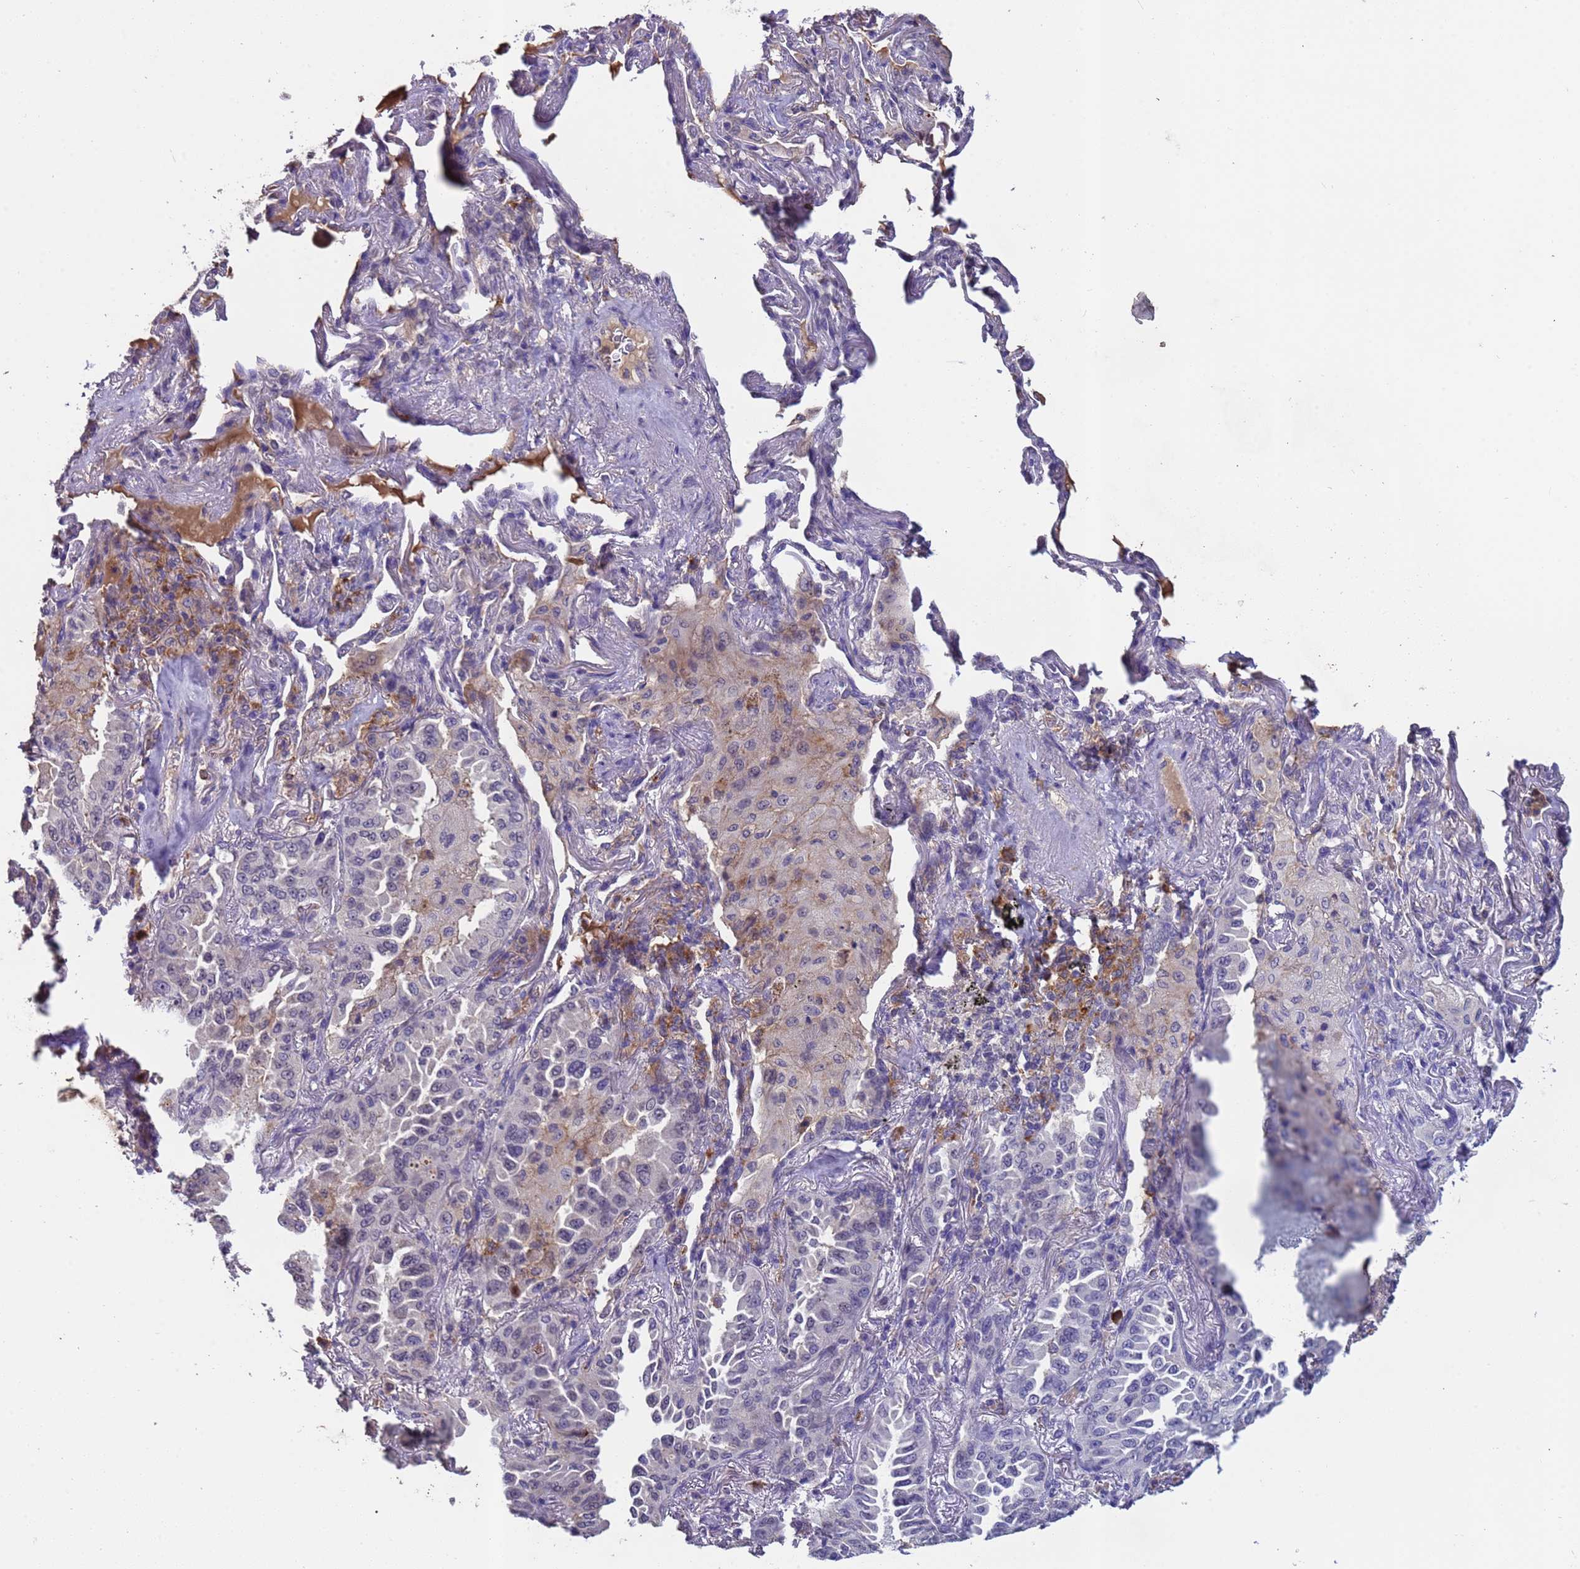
{"staining": {"intensity": "moderate", "quantity": "<25%", "location": "nuclear"}, "tissue": "lung cancer", "cell_type": "Tumor cells", "image_type": "cancer", "snomed": [{"axis": "morphology", "description": "Adenocarcinoma, NOS"}, {"axis": "topography", "description": "Lung"}], "caption": "Immunohistochemistry (IHC) micrograph of adenocarcinoma (lung) stained for a protein (brown), which exhibits low levels of moderate nuclear staining in about <25% of tumor cells.", "gene": "ZNF248", "patient": {"sex": "female", "age": 69}}